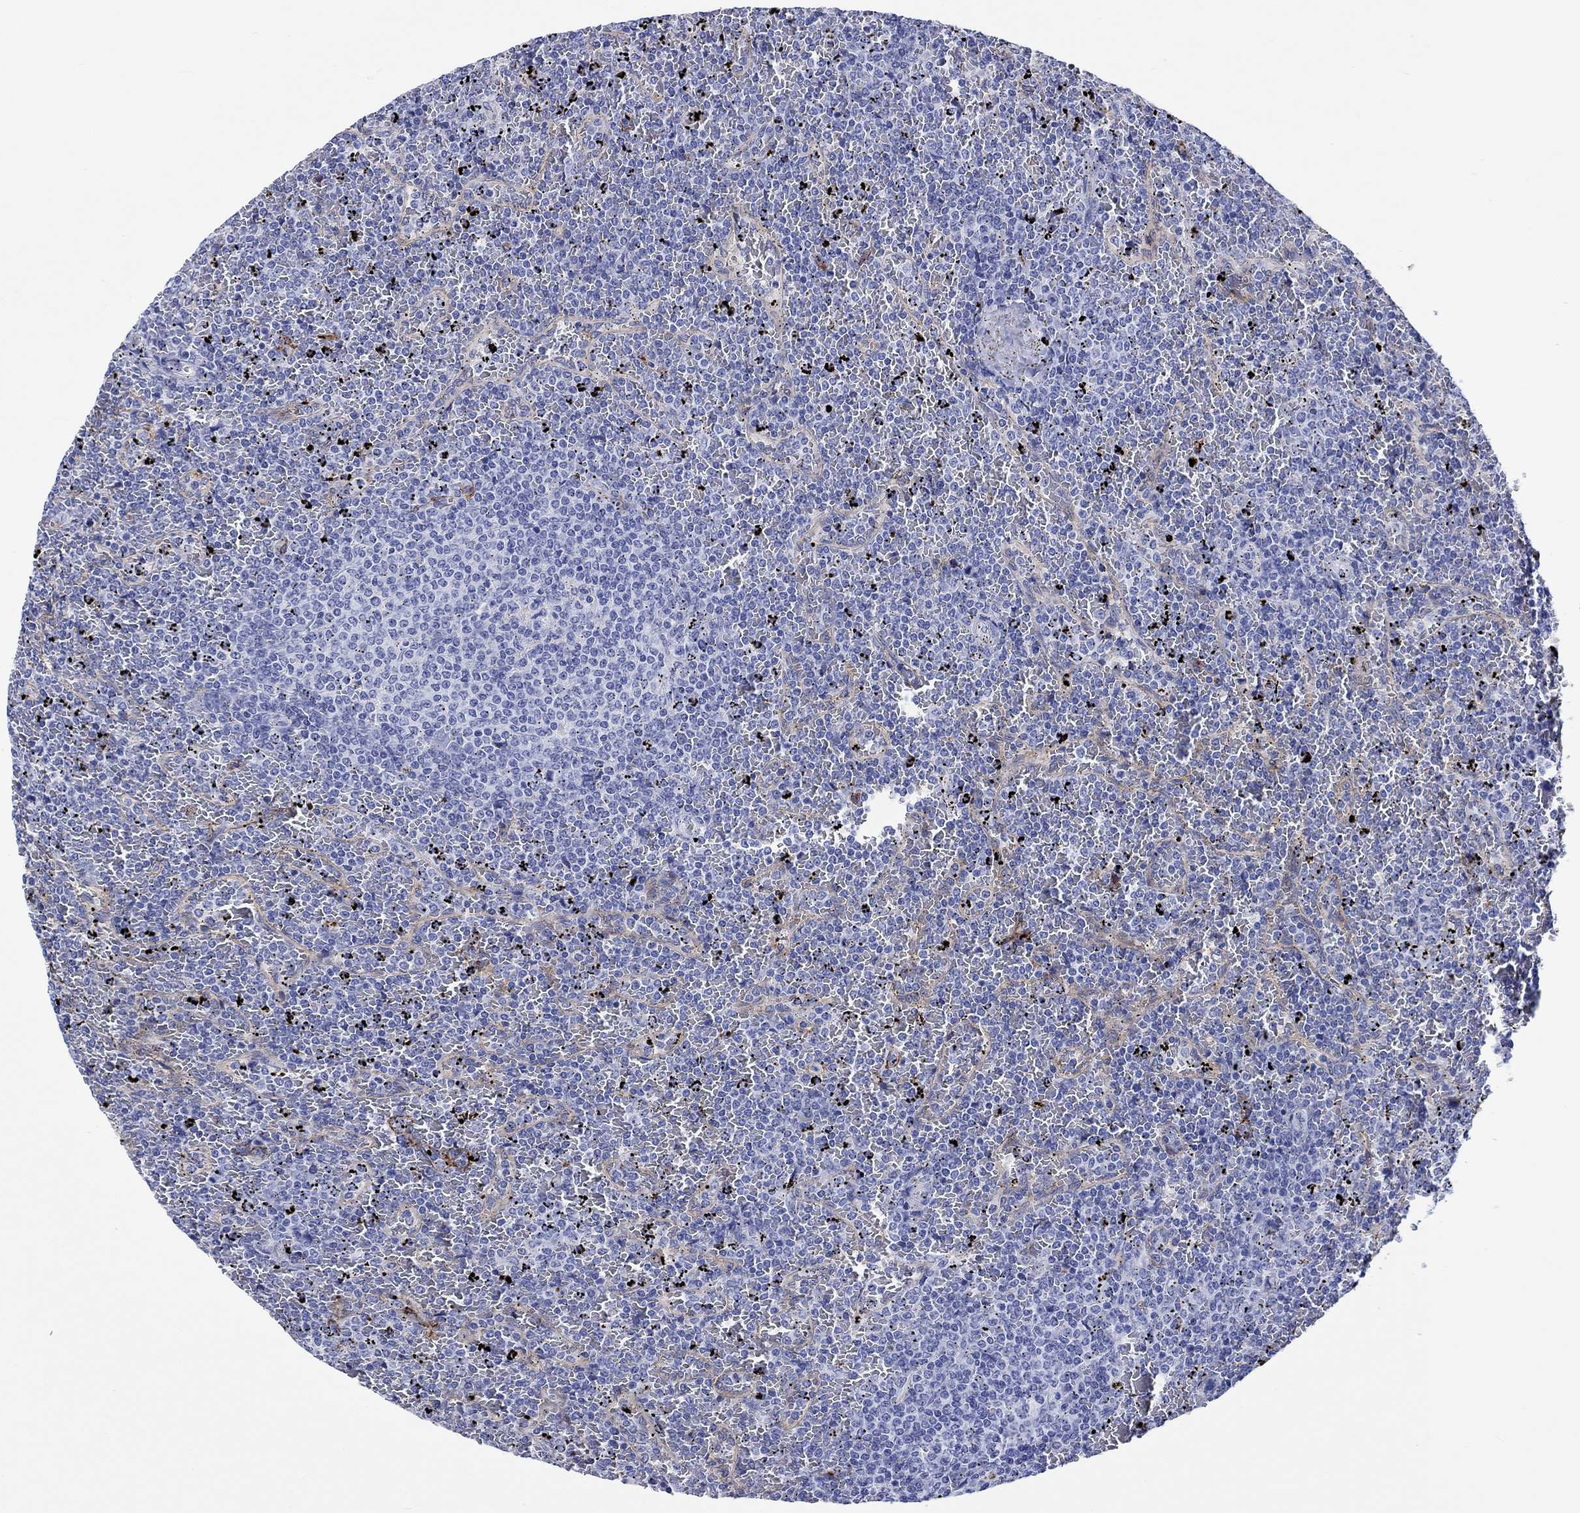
{"staining": {"intensity": "negative", "quantity": "none", "location": "none"}, "tissue": "lymphoma", "cell_type": "Tumor cells", "image_type": "cancer", "snomed": [{"axis": "morphology", "description": "Malignant lymphoma, non-Hodgkin's type, Low grade"}, {"axis": "topography", "description": "Spleen"}], "caption": "Immunohistochemical staining of human low-grade malignant lymphoma, non-Hodgkin's type shows no significant positivity in tumor cells.", "gene": "CACNG3", "patient": {"sex": "female", "age": 77}}